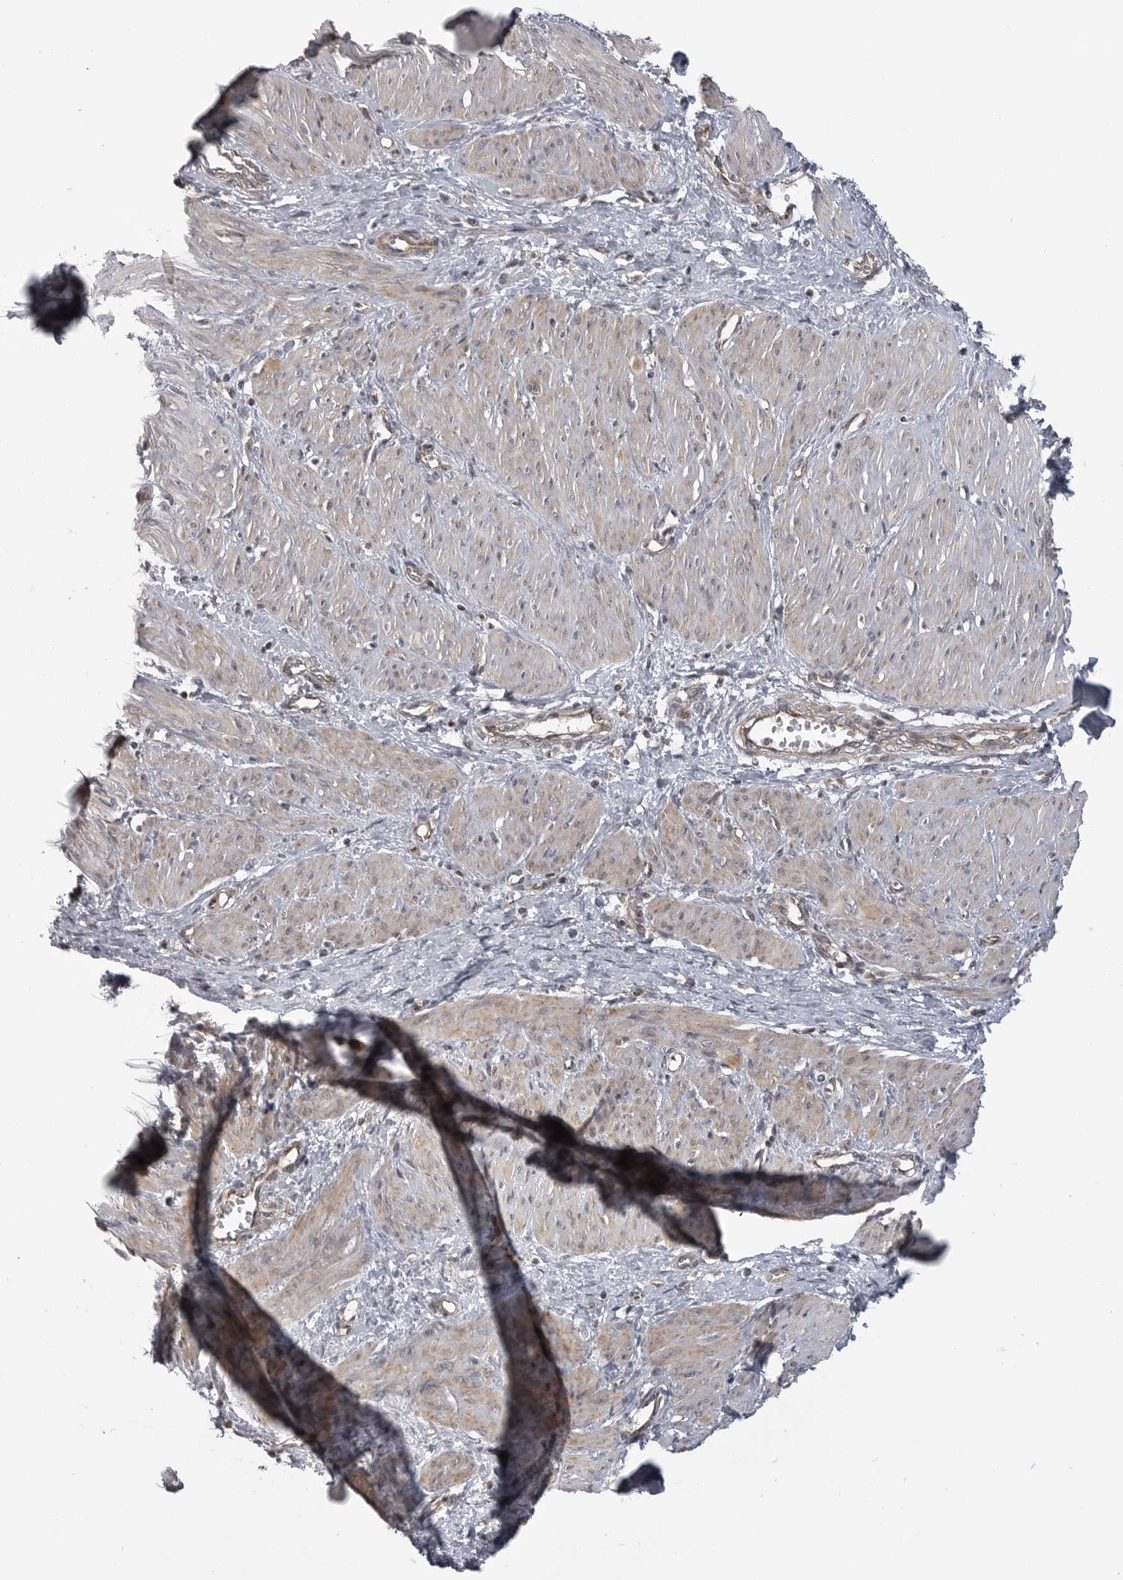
{"staining": {"intensity": "moderate", "quantity": ">75%", "location": "cytoplasmic/membranous"}, "tissue": "smooth muscle", "cell_type": "Smooth muscle cells", "image_type": "normal", "snomed": [{"axis": "morphology", "description": "Normal tissue, NOS"}, {"axis": "topography", "description": "Endometrium"}], "caption": "An image showing moderate cytoplasmic/membranous positivity in approximately >75% of smooth muscle cells in unremarkable smooth muscle, as visualized by brown immunohistochemical staining.", "gene": "TMPRSS11F", "patient": {"sex": "female", "age": 33}}